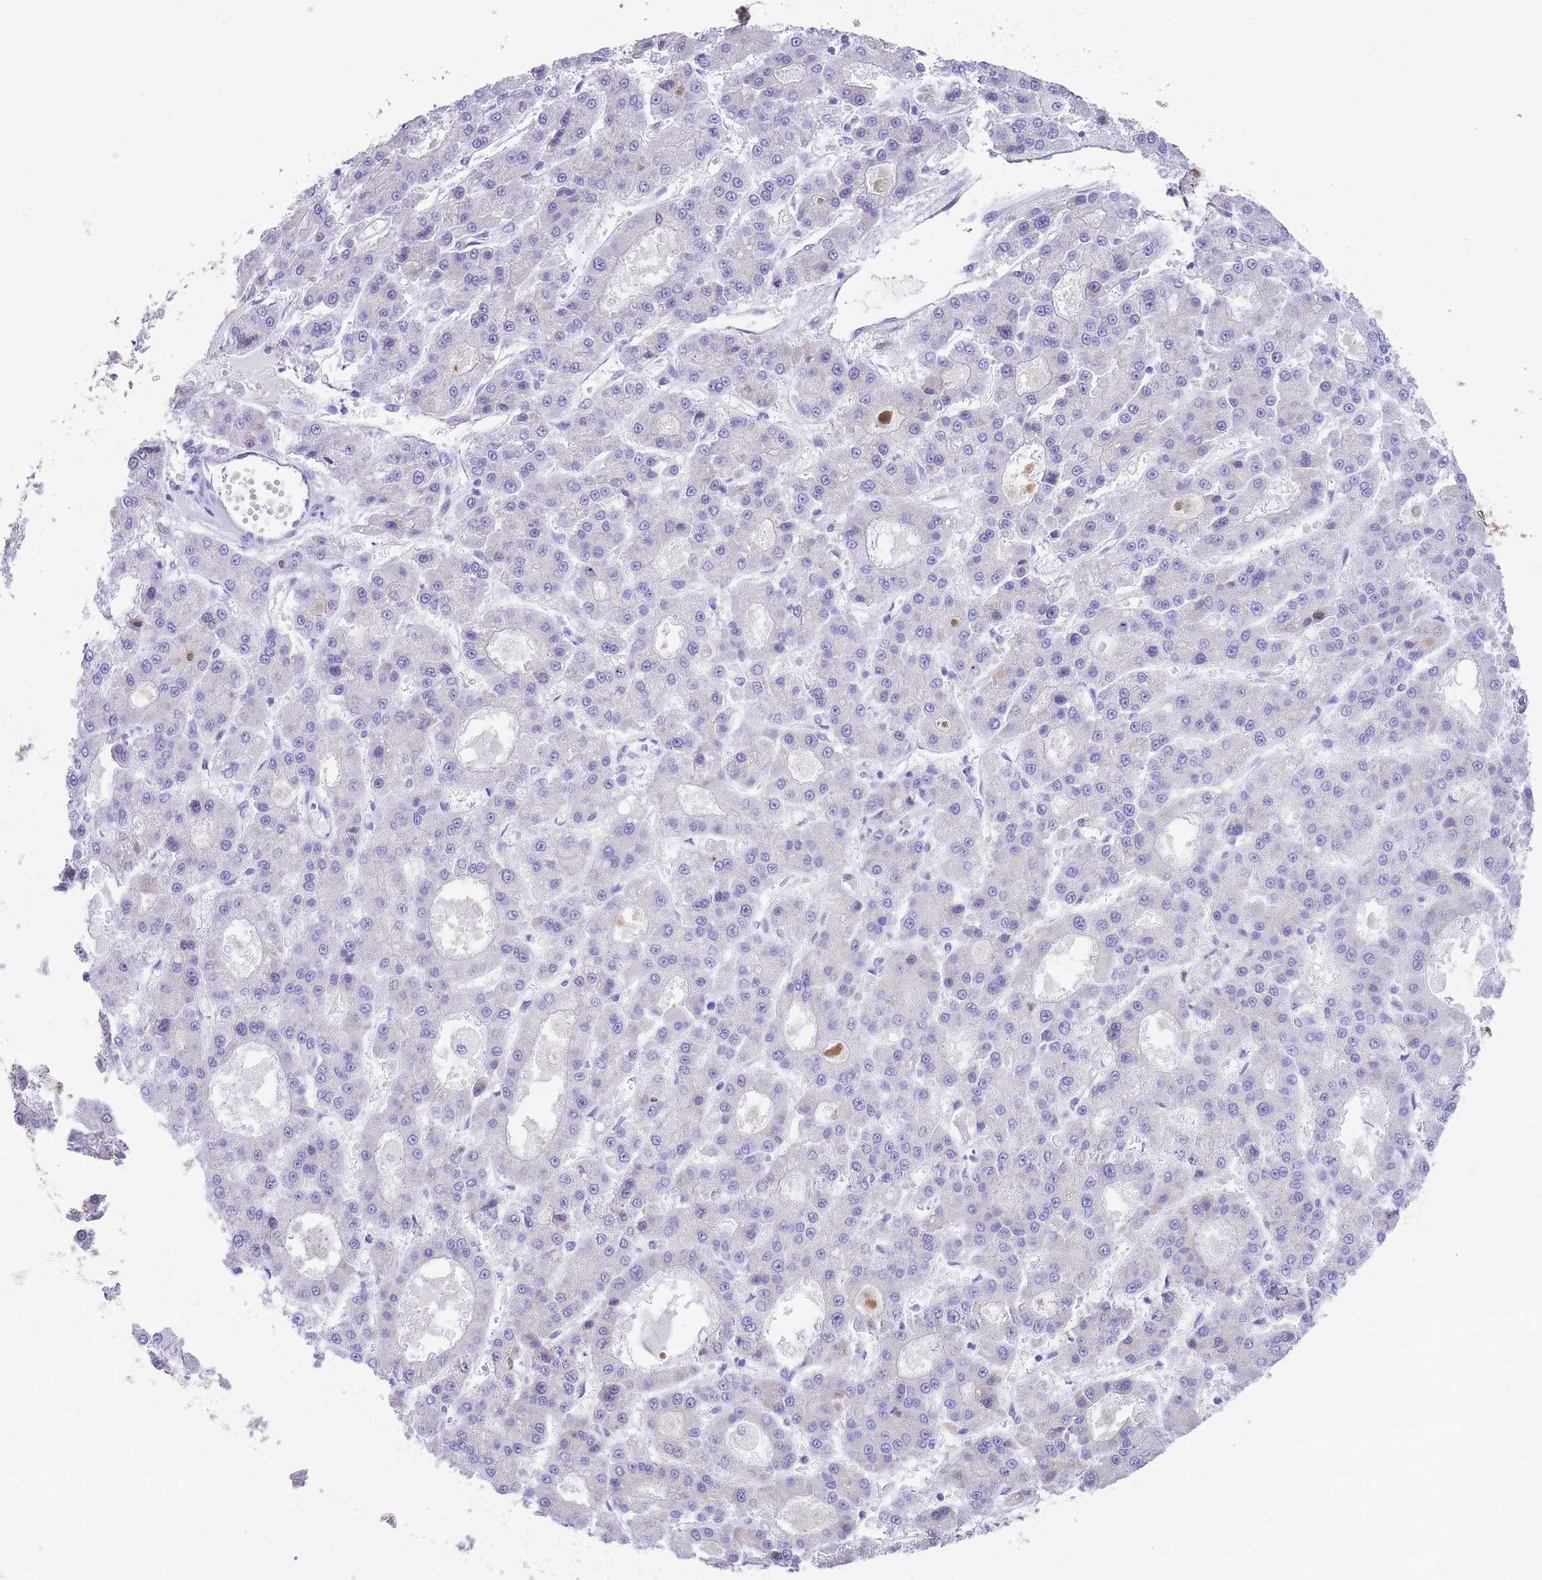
{"staining": {"intensity": "negative", "quantity": "none", "location": "none"}, "tissue": "liver cancer", "cell_type": "Tumor cells", "image_type": "cancer", "snomed": [{"axis": "morphology", "description": "Carcinoma, Hepatocellular, NOS"}, {"axis": "topography", "description": "Liver"}], "caption": "An image of human liver cancer (hepatocellular carcinoma) is negative for staining in tumor cells.", "gene": "DET1", "patient": {"sex": "male", "age": 70}}